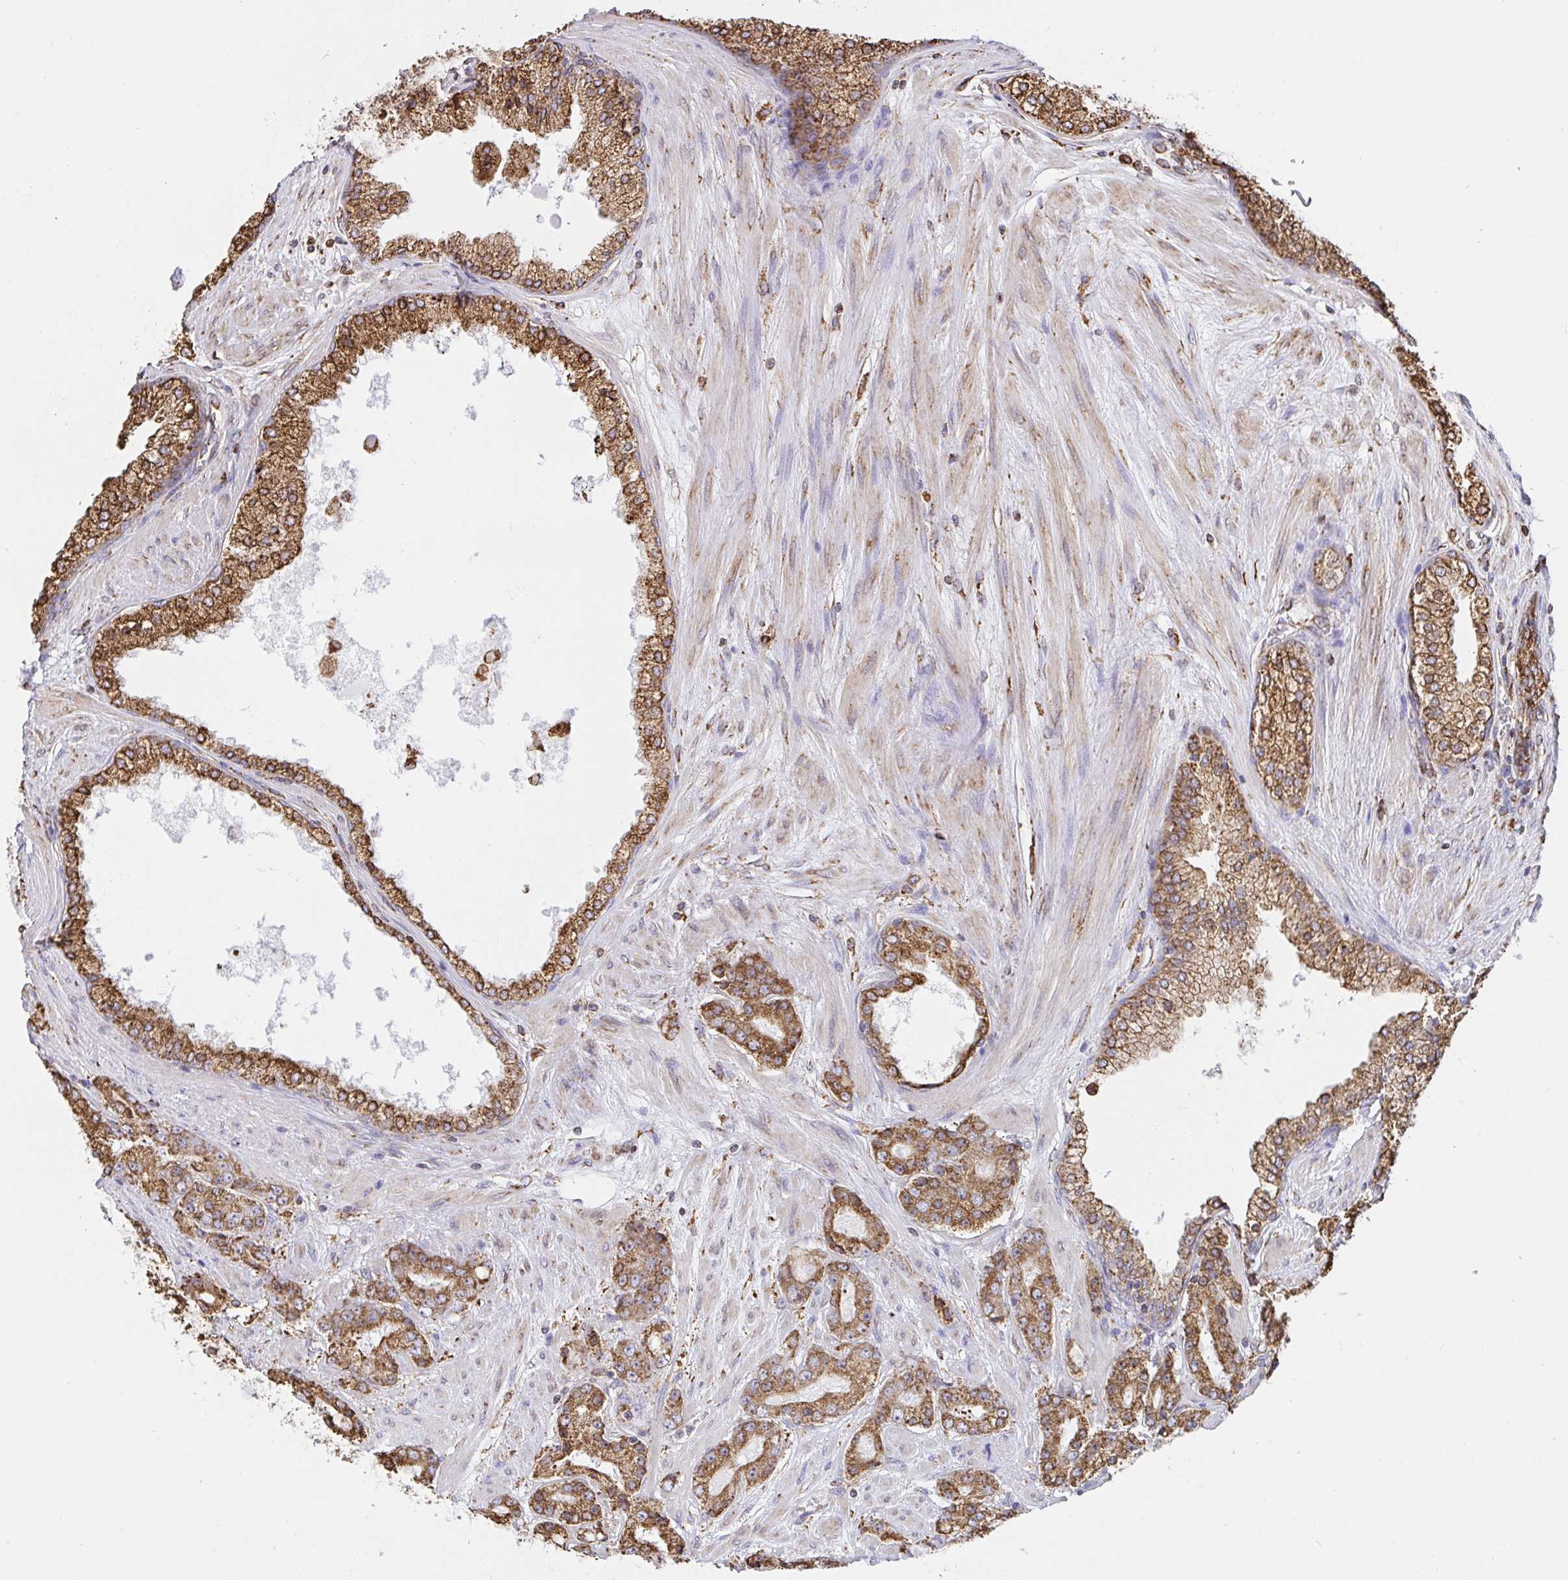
{"staining": {"intensity": "moderate", "quantity": ">75%", "location": "cytoplasmic/membranous"}, "tissue": "prostate cancer", "cell_type": "Tumor cells", "image_type": "cancer", "snomed": [{"axis": "morphology", "description": "Adenocarcinoma, High grade"}, {"axis": "topography", "description": "Prostate"}], "caption": "Immunohistochemical staining of prostate high-grade adenocarcinoma demonstrates moderate cytoplasmic/membranous protein staining in about >75% of tumor cells. Using DAB (brown) and hematoxylin (blue) stains, captured at high magnification using brightfield microscopy.", "gene": "CLGN", "patient": {"sex": "male", "age": 67}}